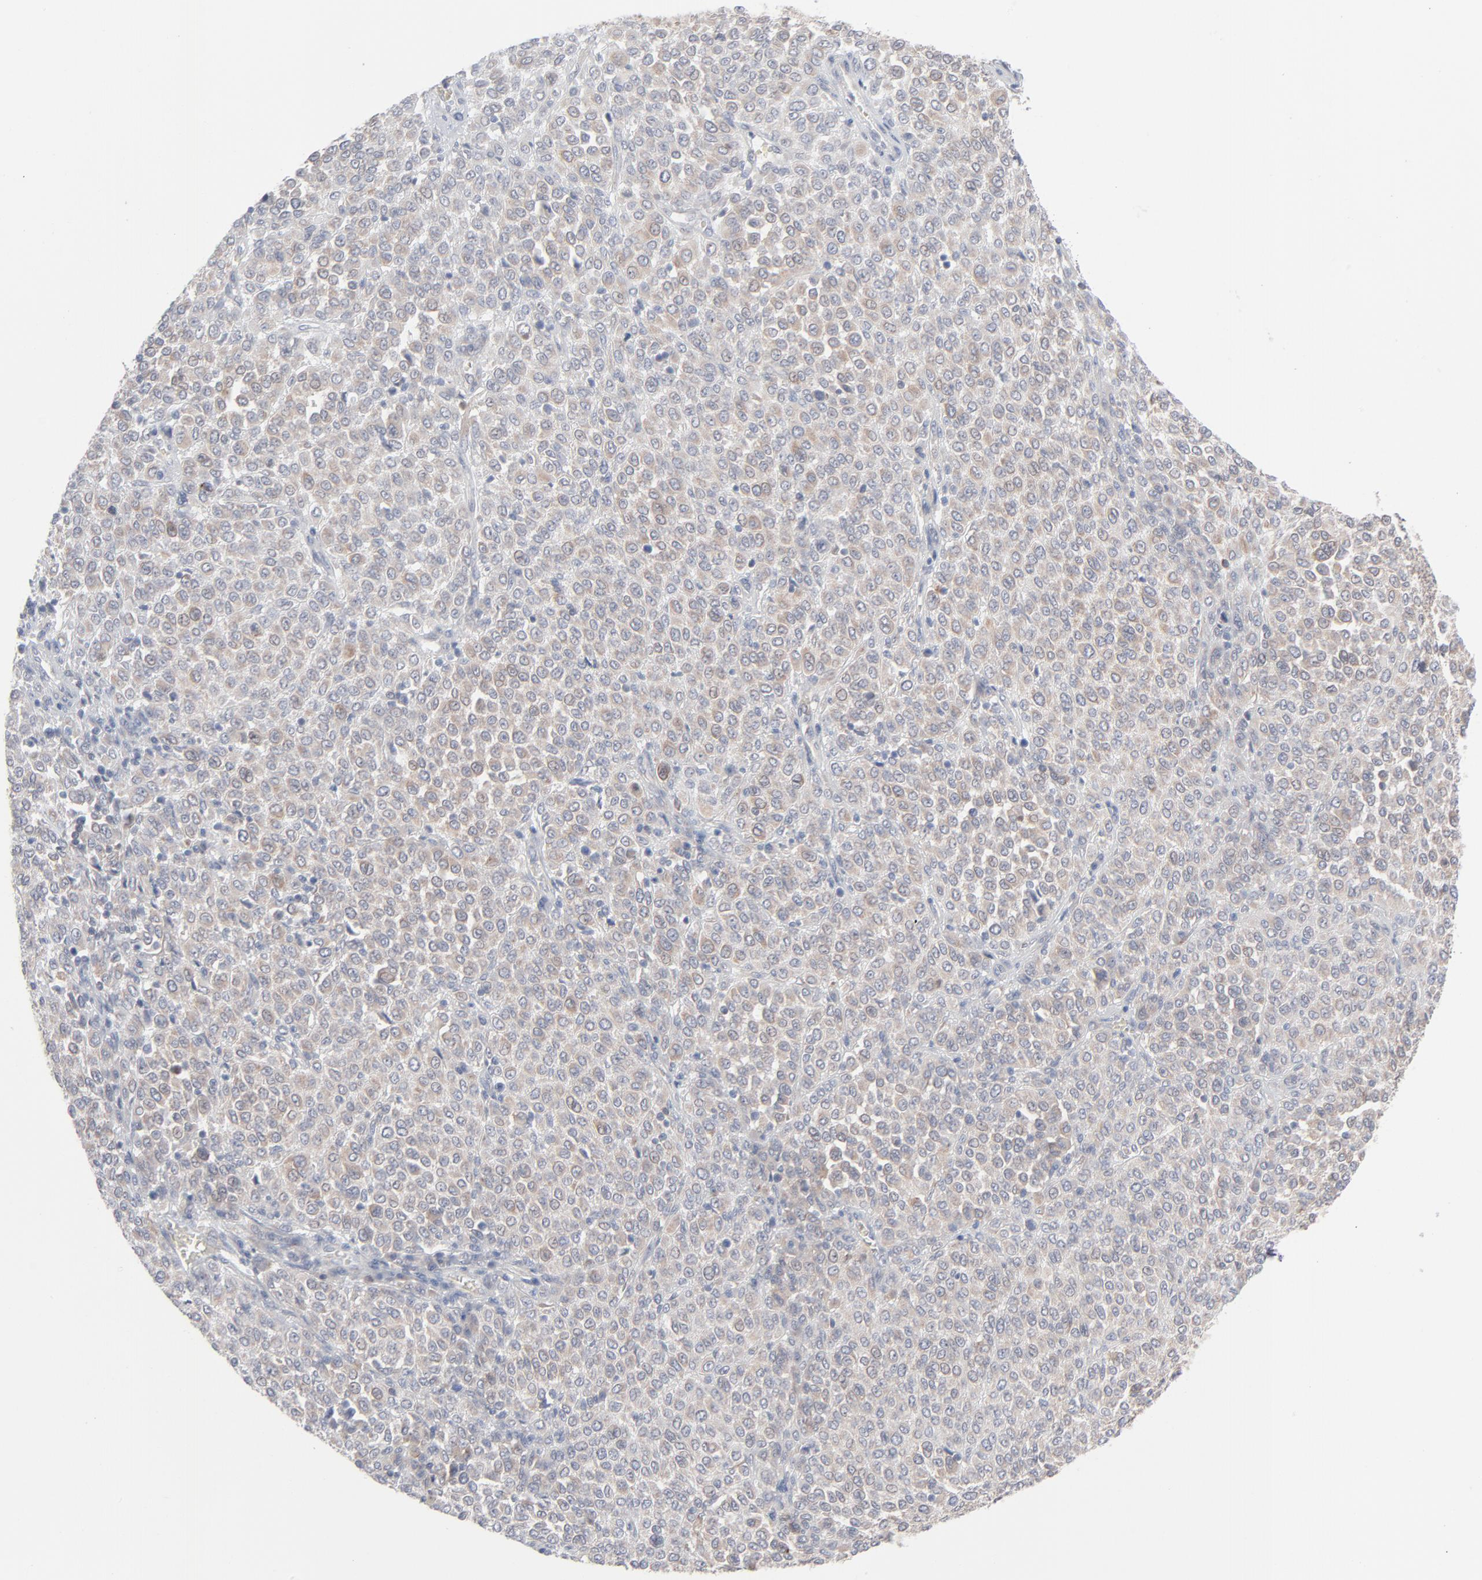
{"staining": {"intensity": "weak", "quantity": ">75%", "location": "cytoplasmic/membranous"}, "tissue": "melanoma", "cell_type": "Tumor cells", "image_type": "cancer", "snomed": [{"axis": "morphology", "description": "Malignant melanoma, Metastatic site"}, {"axis": "topography", "description": "Pancreas"}], "caption": "Immunohistochemical staining of human malignant melanoma (metastatic site) demonstrates weak cytoplasmic/membranous protein positivity in about >75% of tumor cells. Using DAB (3,3'-diaminobenzidine) (brown) and hematoxylin (blue) stains, captured at high magnification using brightfield microscopy.", "gene": "KDSR", "patient": {"sex": "female", "age": 30}}